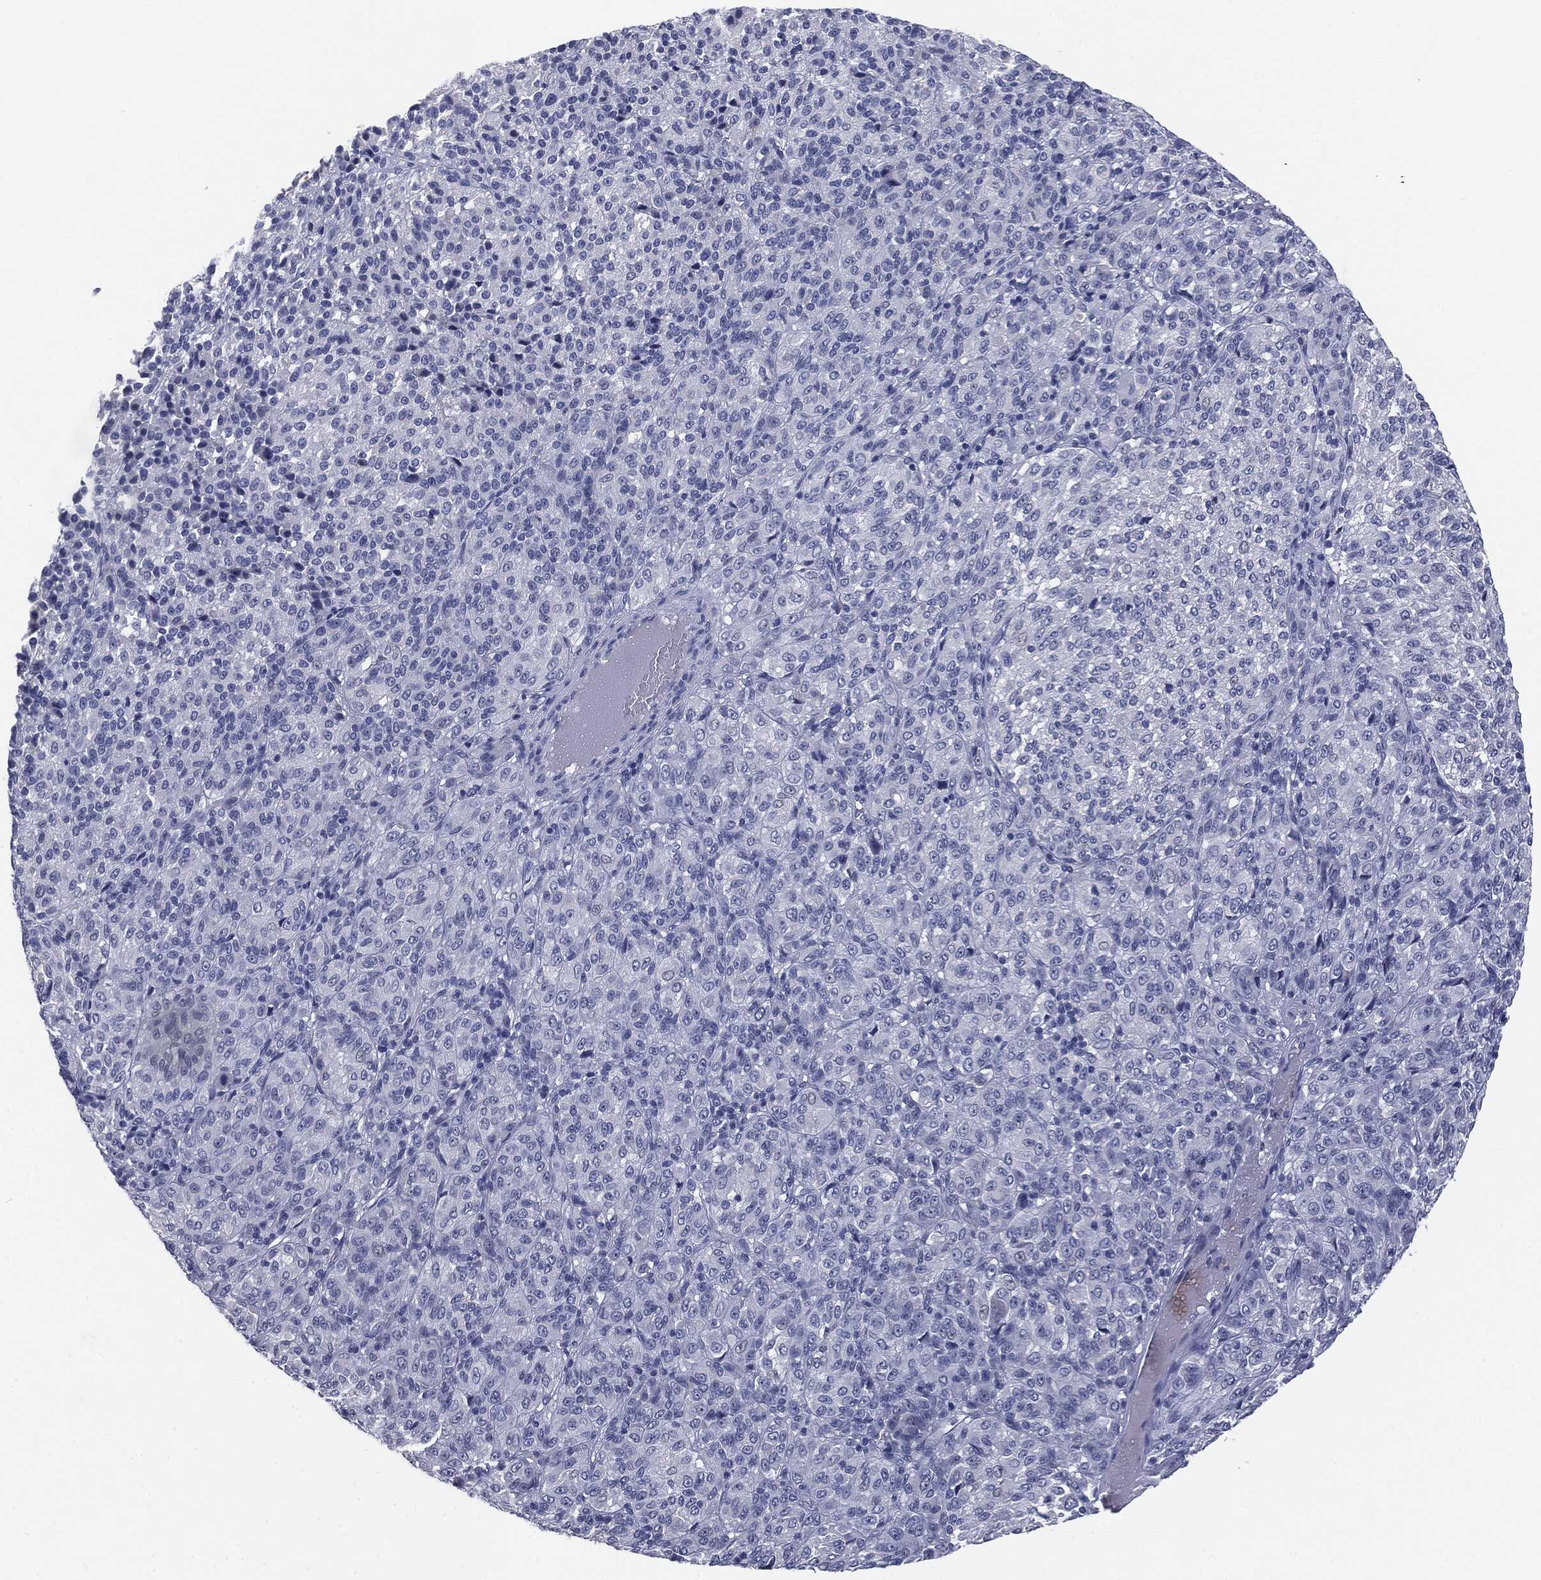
{"staining": {"intensity": "negative", "quantity": "none", "location": "none"}, "tissue": "melanoma", "cell_type": "Tumor cells", "image_type": "cancer", "snomed": [{"axis": "morphology", "description": "Malignant melanoma, Metastatic site"}, {"axis": "topography", "description": "Brain"}], "caption": "Immunohistochemical staining of malignant melanoma (metastatic site) exhibits no significant staining in tumor cells.", "gene": "MUC1", "patient": {"sex": "female", "age": 56}}